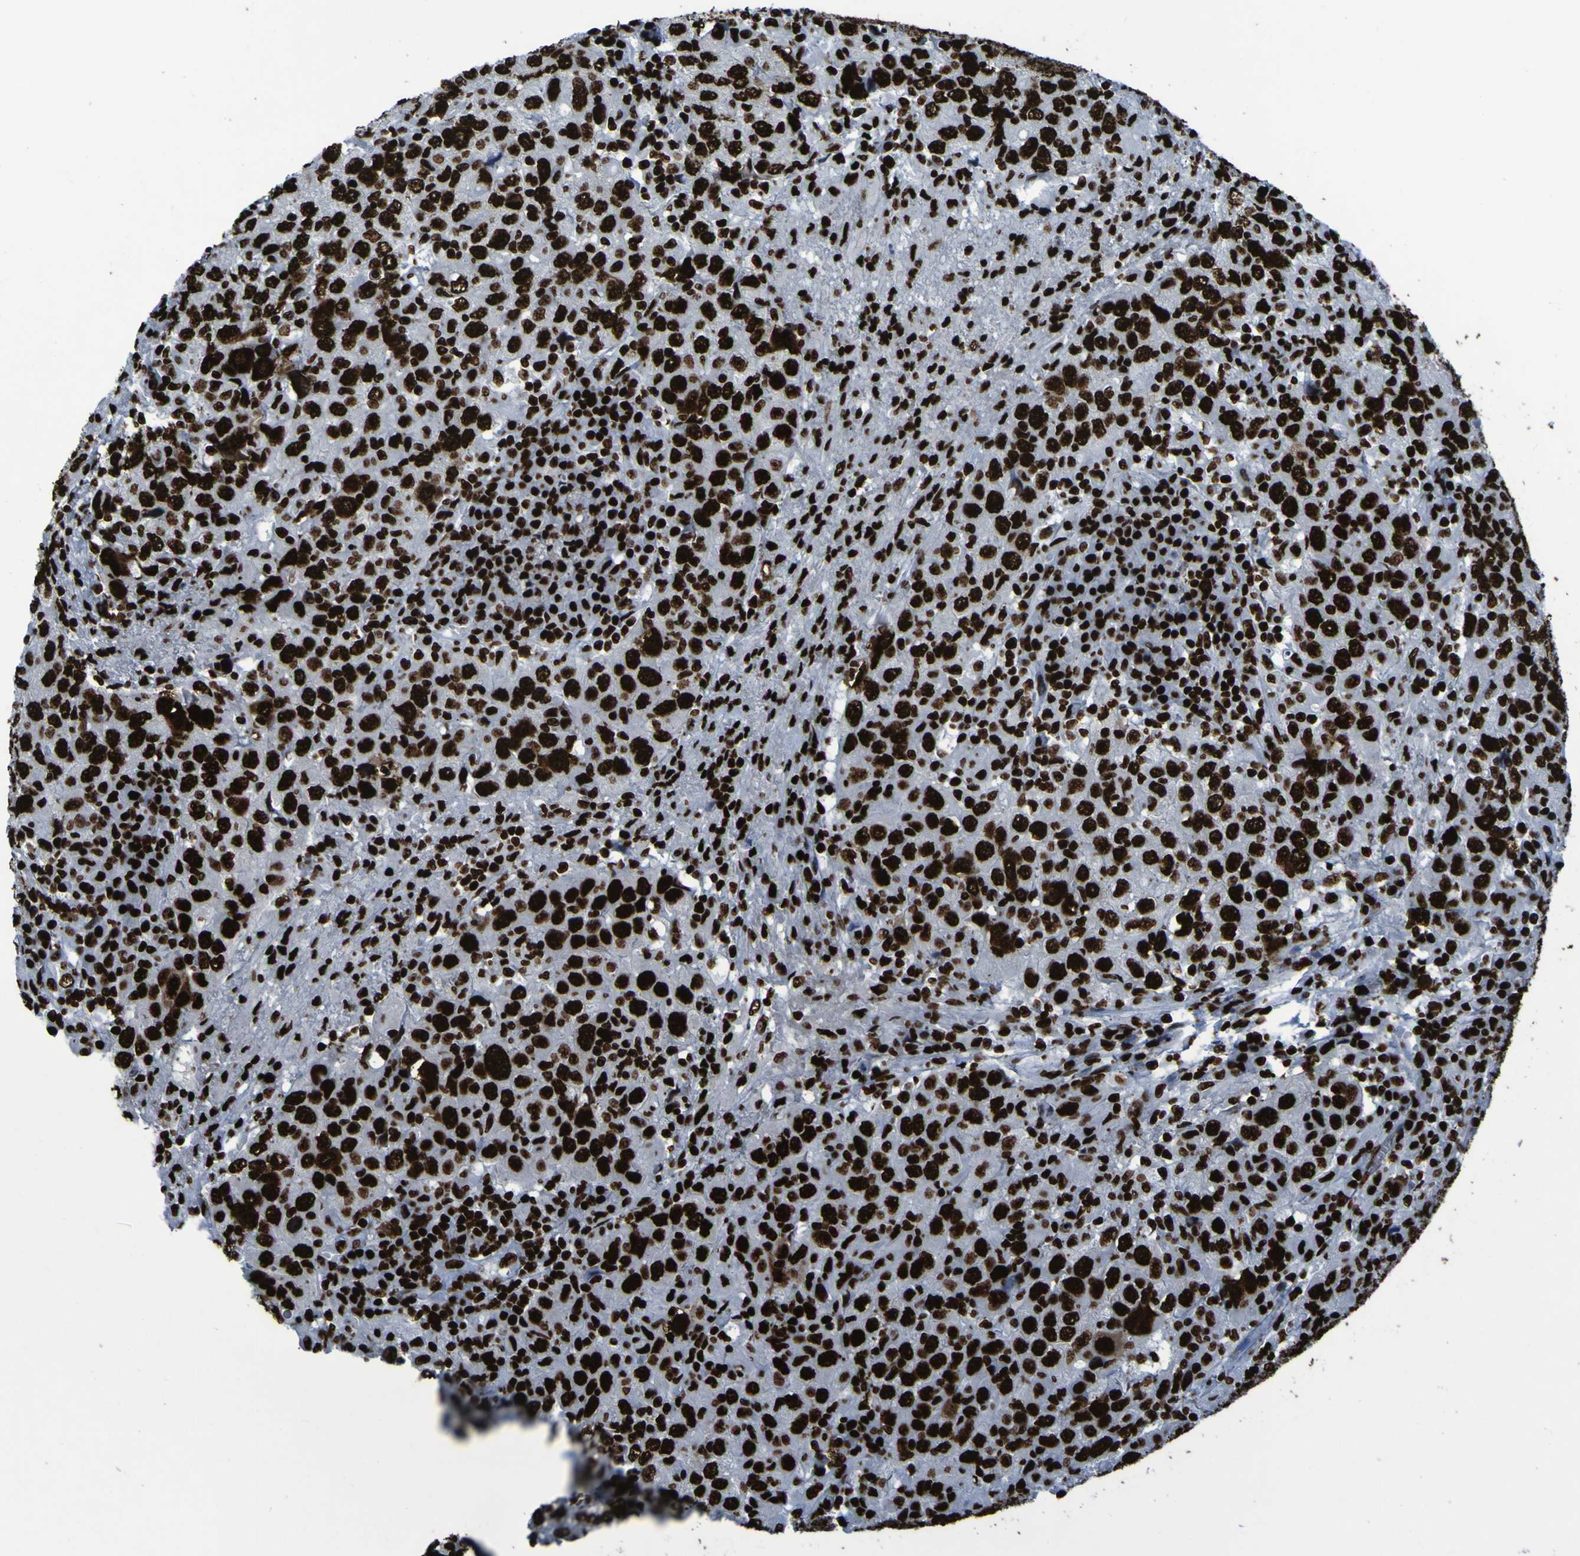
{"staining": {"intensity": "strong", "quantity": ">75%", "location": "nuclear"}, "tissue": "head and neck cancer", "cell_type": "Tumor cells", "image_type": "cancer", "snomed": [{"axis": "morphology", "description": "Adenocarcinoma, NOS"}, {"axis": "topography", "description": "Salivary gland"}, {"axis": "topography", "description": "Head-Neck"}], "caption": "Protein analysis of head and neck cancer (adenocarcinoma) tissue reveals strong nuclear positivity in about >75% of tumor cells. (IHC, brightfield microscopy, high magnification).", "gene": "NPM1", "patient": {"sex": "female", "age": 65}}